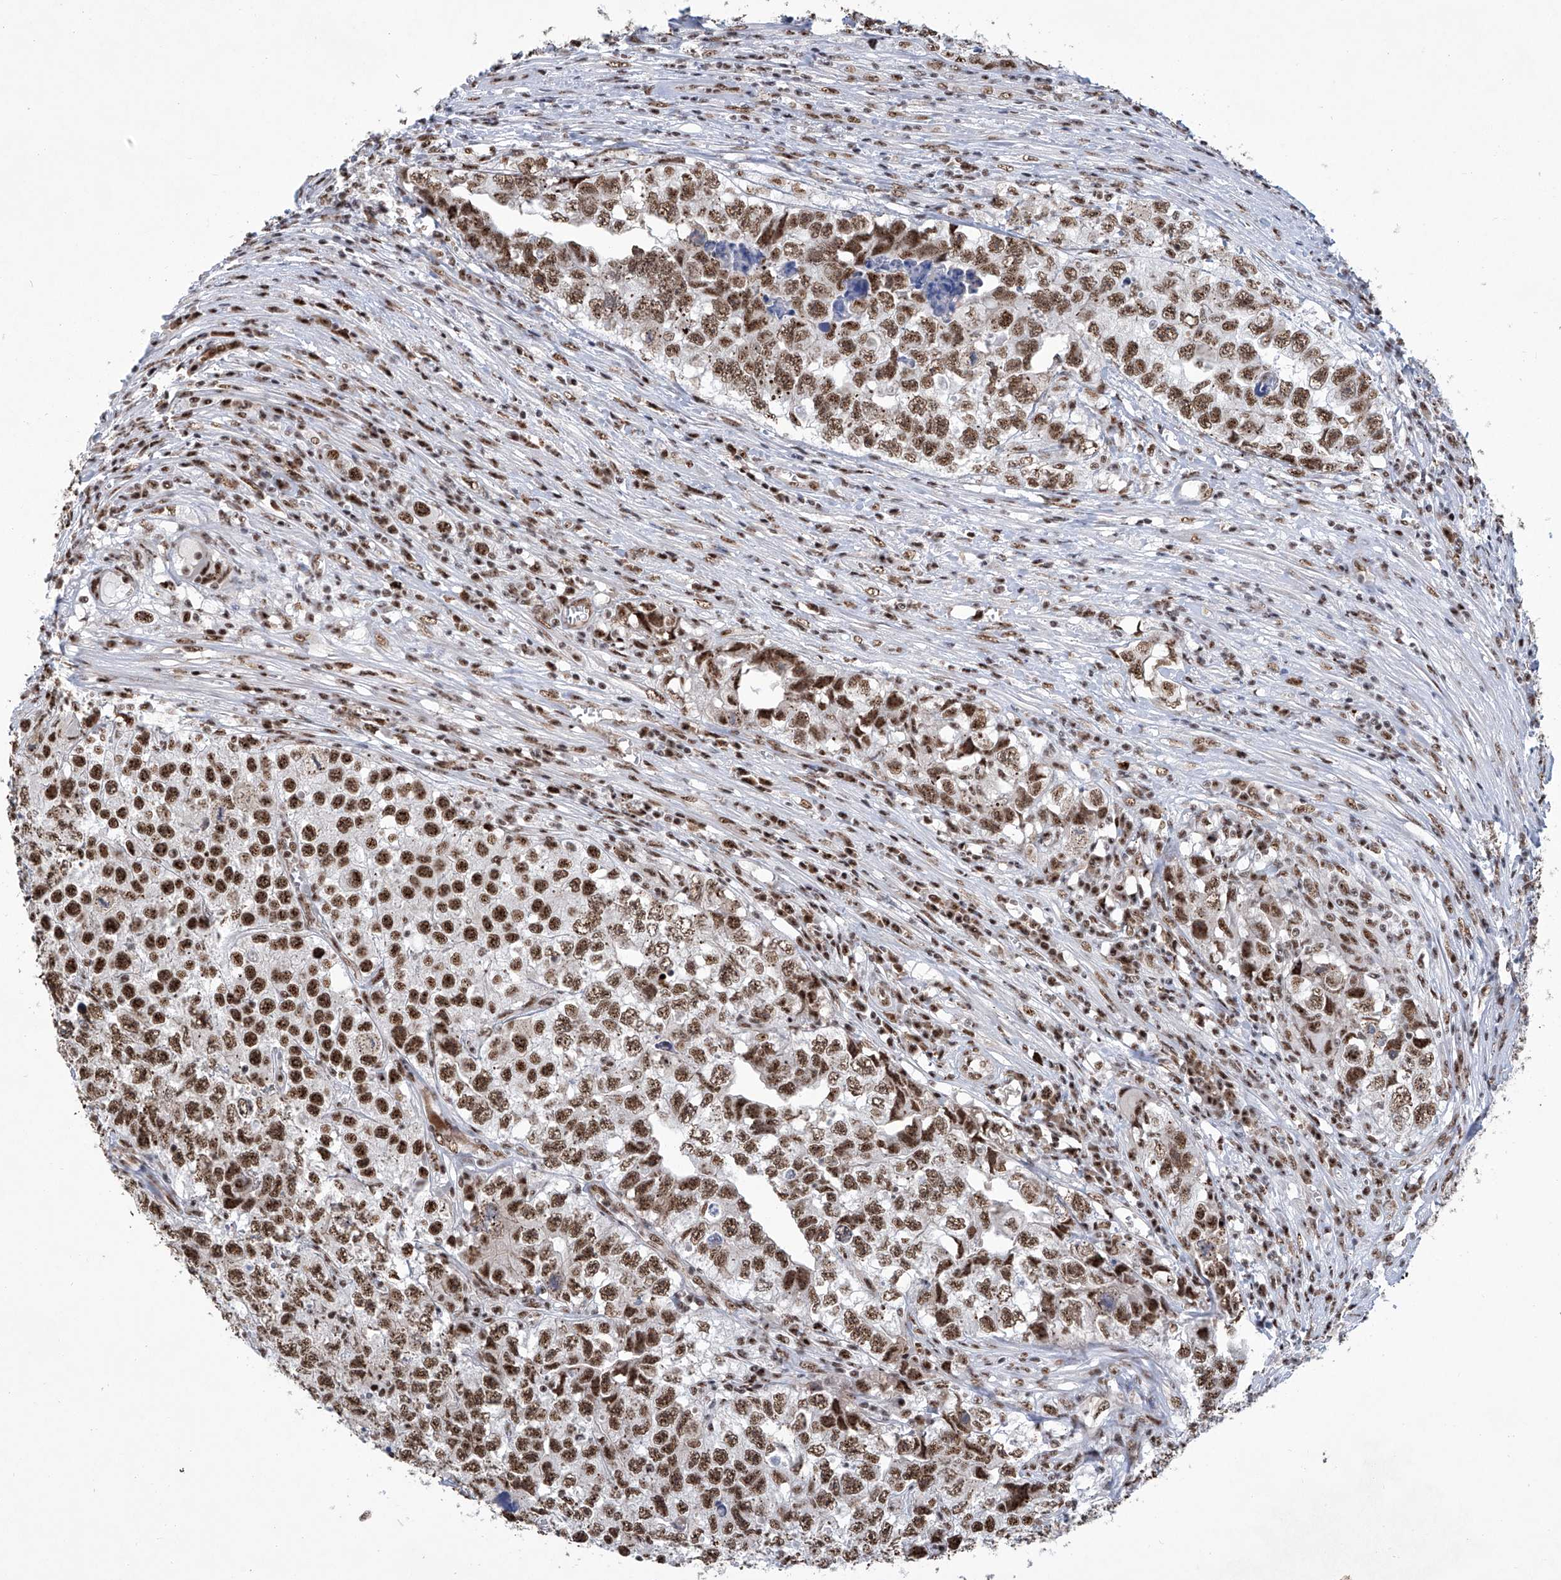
{"staining": {"intensity": "strong", "quantity": ">75%", "location": "nuclear"}, "tissue": "testis cancer", "cell_type": "Tumor cells", "image_type": "cancer", "snomed": [{"axis": "morphology", "description": "Seminoma, NOS"}, {"axis": "morphology", "description": "Carcinoma, Embryonal, NOS"}, {"axis": "topography", "description": "Testis"}], "caption": "This photomicrograph shows IHC staining of embryonal carcinoma (testis), with high strong nuclear positivity in about >75% of tumor cells.", "gene": "FBXL4", "patient": {"sex": "male", "age": 43}}